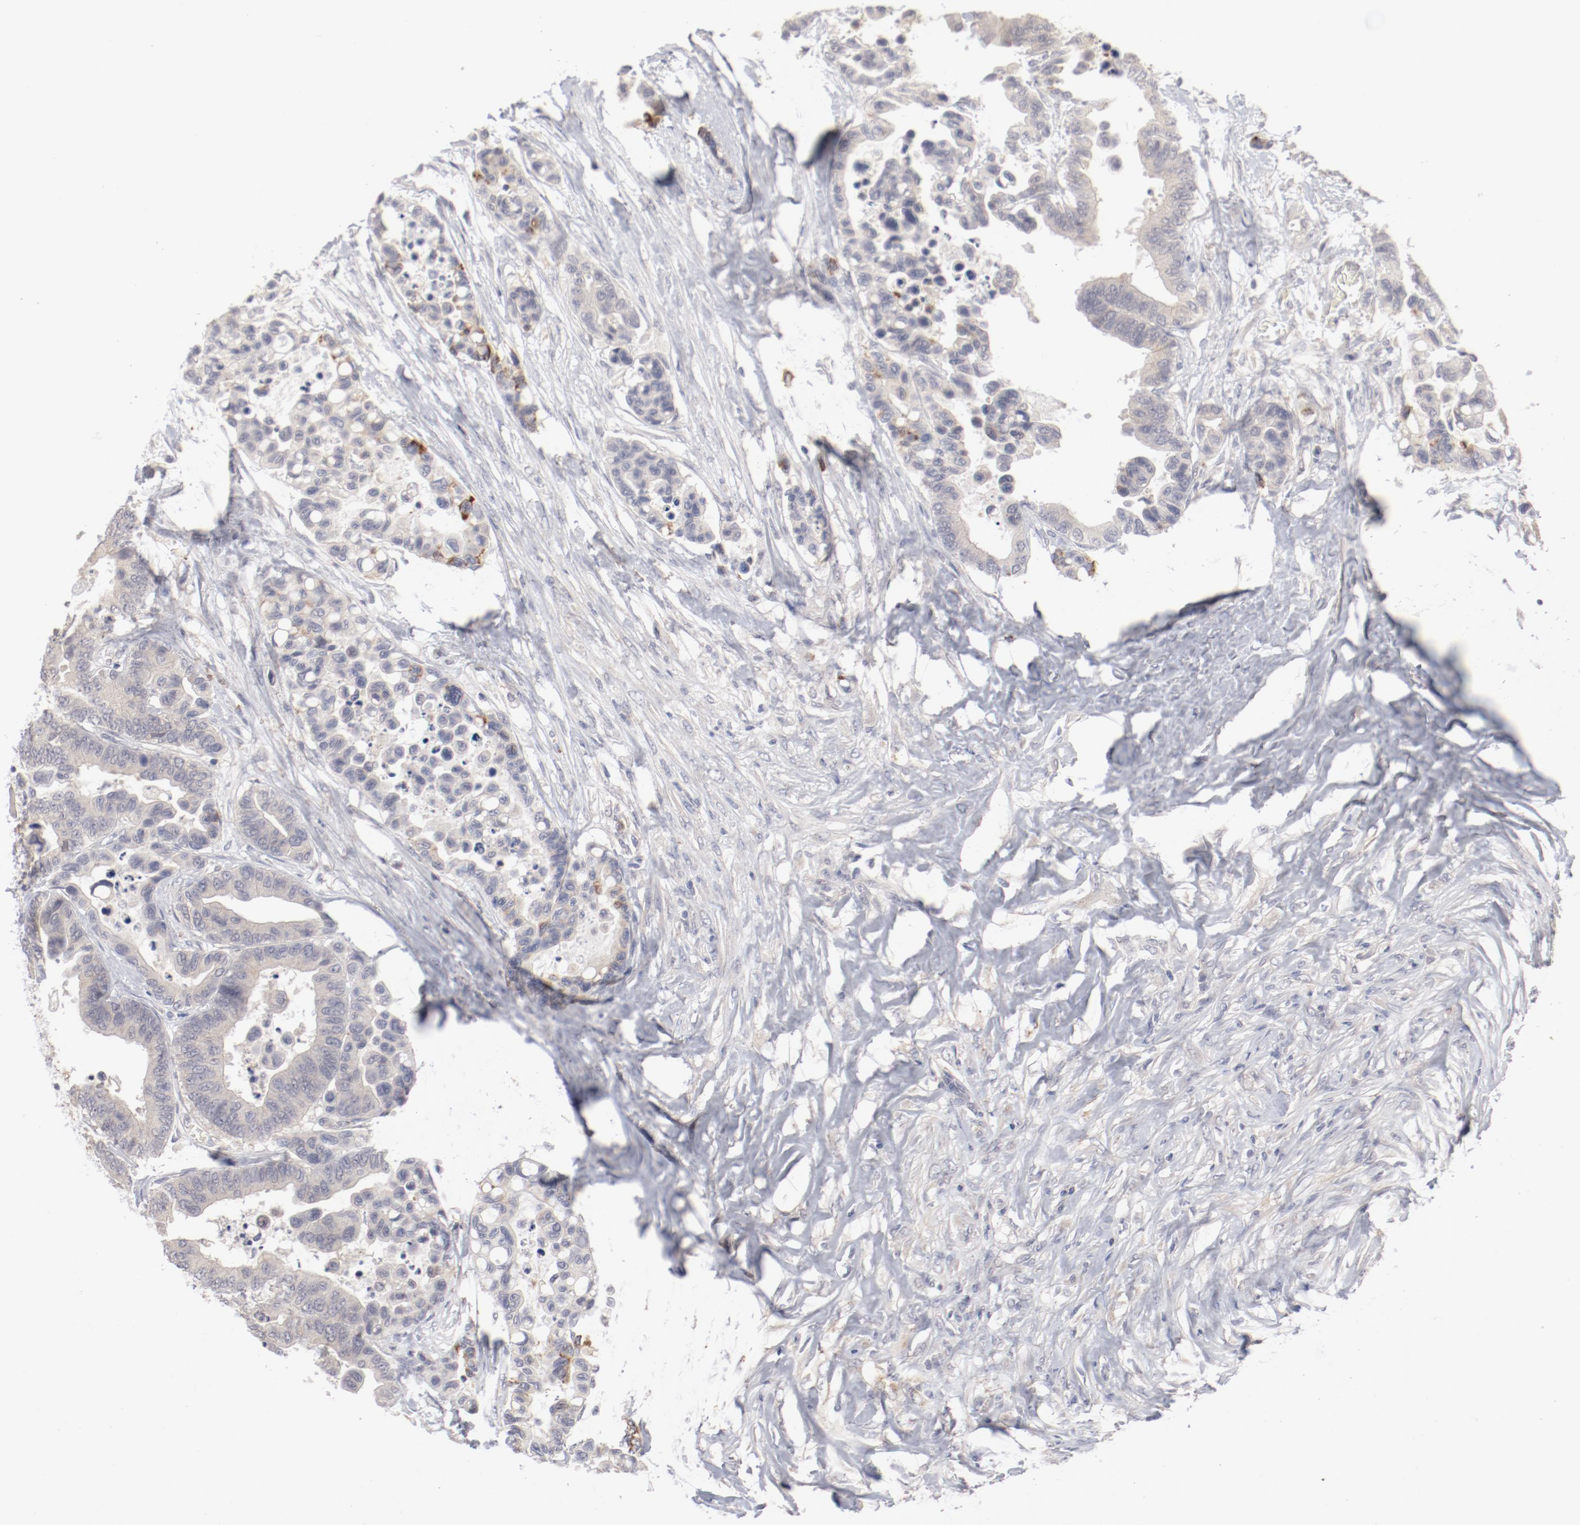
{"staining": {"intensity": "negative", "quantity": "none", "location": "none"}, "tissue": "colorectal cancer", "cell_type": "Tumor cells", "image_type": "cancer", "snomed": [{"axis": "morphology", "description": "Adenocarcinoma, NOS"}, {"axis": "topography", "description": "Colon"}], "caption": "Histopathology image shows no protein staining in tumor cells of colorectal cancer tissue.", "gene": "SH3BGR", "patient": {"sex": "male", "age": 82}}